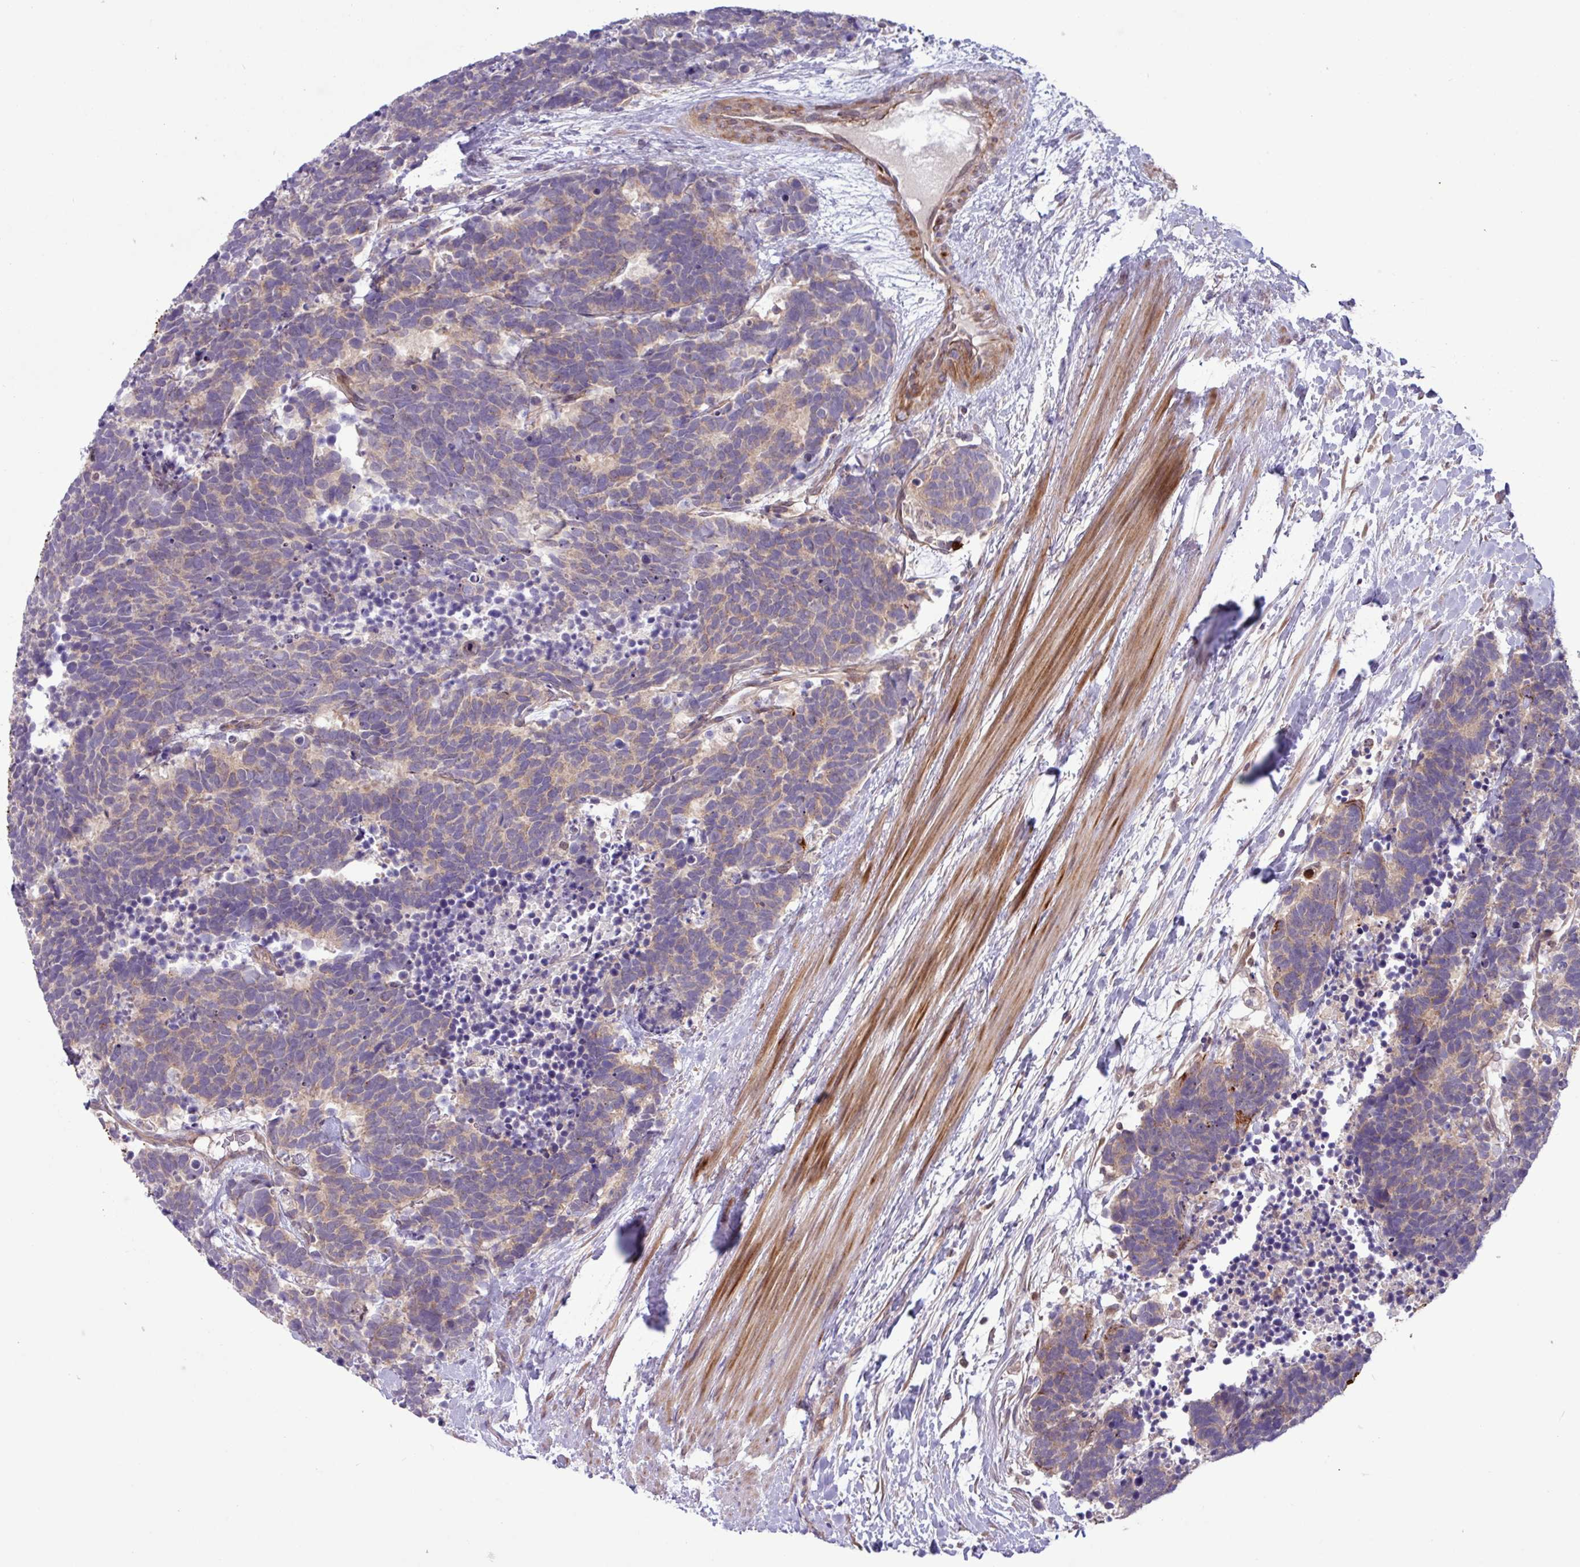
{"staining": {"intensity": "weak", "quantity": "25%-75%", "location": "cytoplasmic/membranous"}, "tissue": "carcinoid", "cell_type": "Tumor cells", "image_type": "cancer", "snomed": [{"axis": "morphology", "description": "Carcinoma, NOS"}, {"axis": "morphology", "description": "Carcinoid, malignant, NOS"}, {"axis": "topography", "description": "Prostate"}], "caption": "Protein staining by IHC shows weak cytoplasmic/membranous staining in about 25%-75% of tumor cells in carcinoid. Using DAB (brown) and hematoxylin (blue) stains, captured at high magnification using brightfield microscopy.", "gene": "CNTRL", "patient": {"sex": "male", "age": 57}}